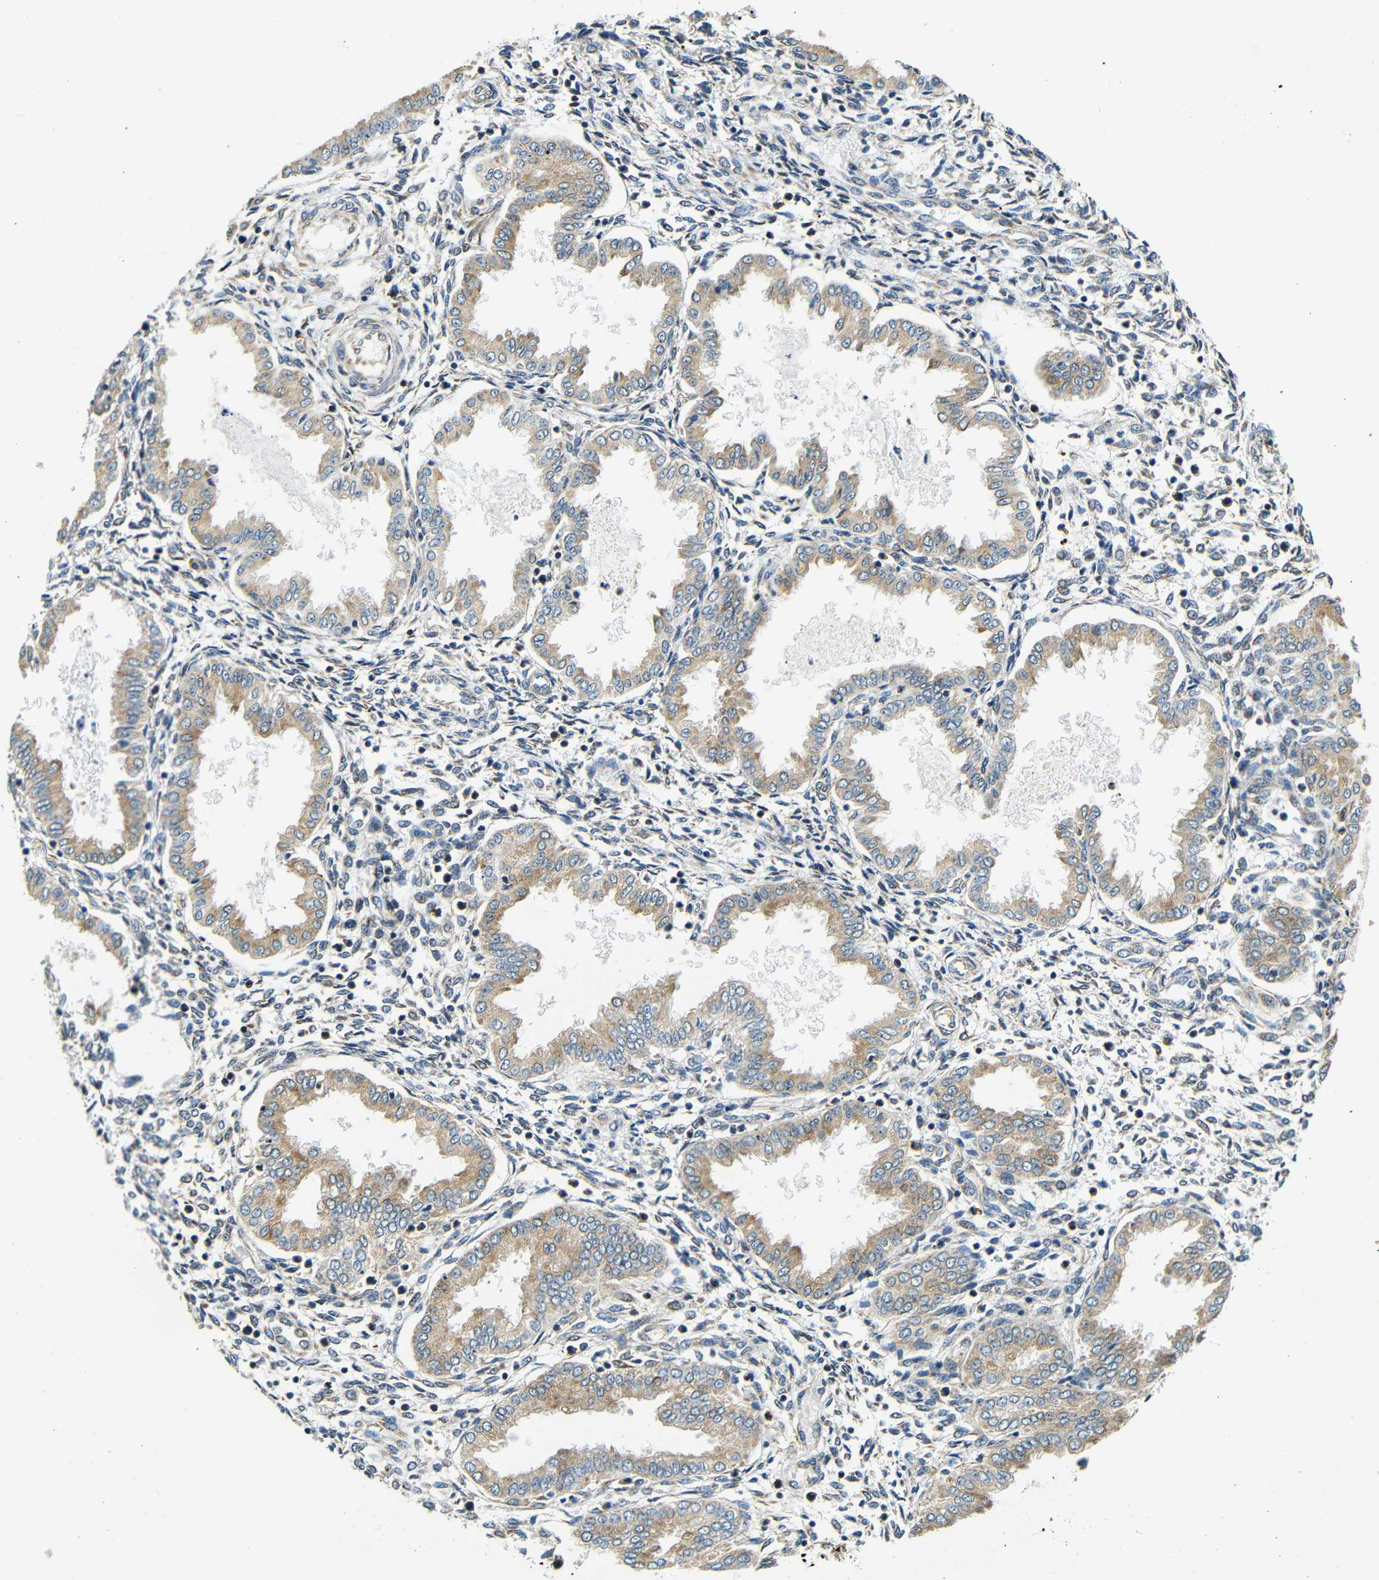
{"staining": {"intensity": "weak", "quantity": "25%-75%", "location": "cytoplasmic/membranous"}, "tissue": "endometrium", "cell_type": "Cells in endometrial stroma", "image_type": "normal", "snomed": [{"axis": "morphology", "description": "Normal tissue, NOS"}, {"axis": "topography", "description": "Endometrium"}], "caption": "Weak cytoplasmic/membranous expression for a protein is seen in about 25%-75% of cells in endometrial stroma of benign endometrium using IHC.", "gene": "VAPB", "patient": {"sex": "female", "age": 33}}